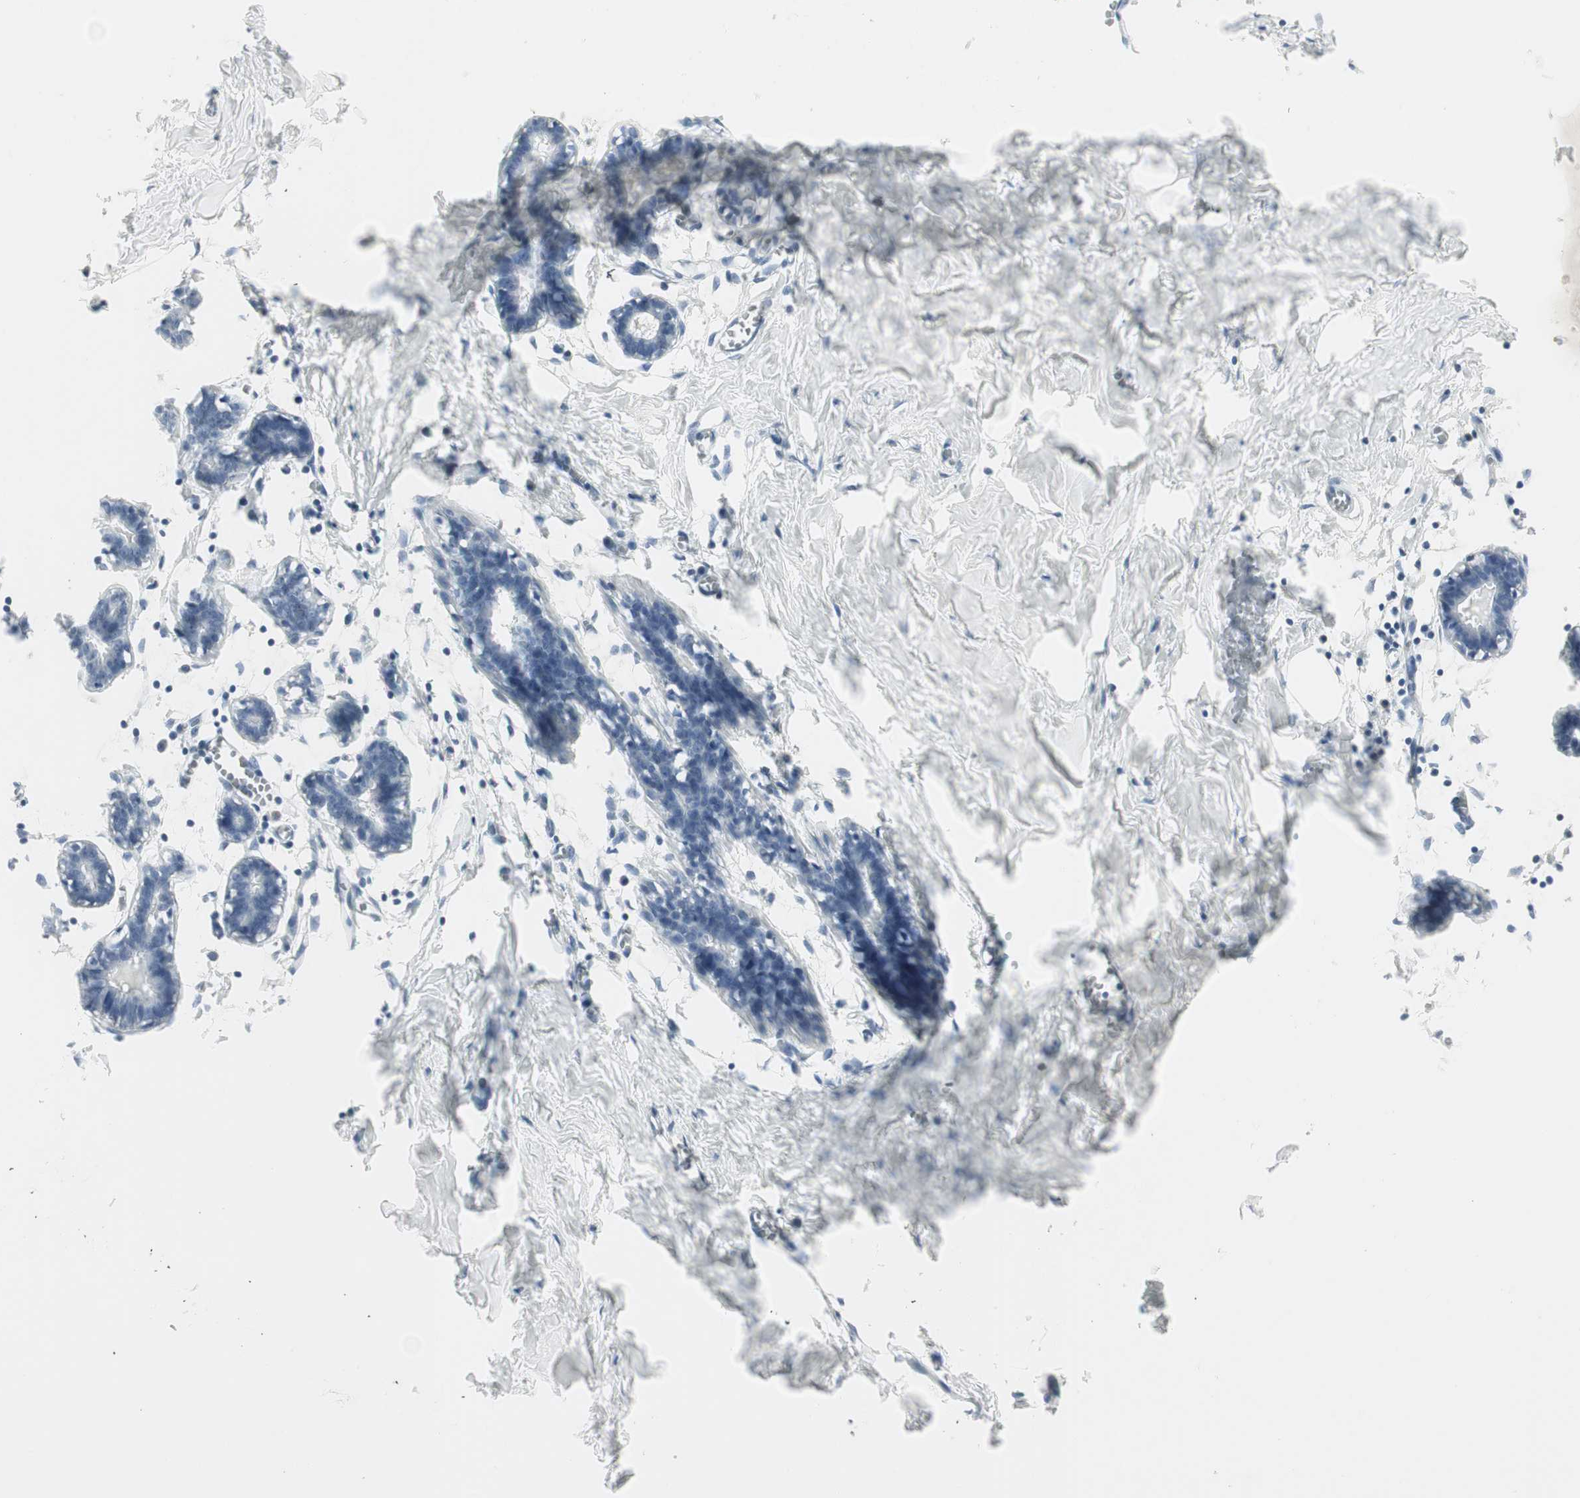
{"staining": {"intensity": "negative", "quantity": "none", "location": "none"}, "tissue": "breast", "cell_type": "Adipocytes", "image_type": "normal", "snomed": [{"axis": "morphology", "description": "Normal tissue, NOS"}, {"axis": "topography", "description": "Breast"}], "caption": "Photomicrograph shows no significant protein staining in adipocytes of benign breast. (DAB immunohistochemistry (IHC) with hematoxylin counter stain).", "gene": "MAP4K4", "patient": {"sex": "female", "age": 27}}